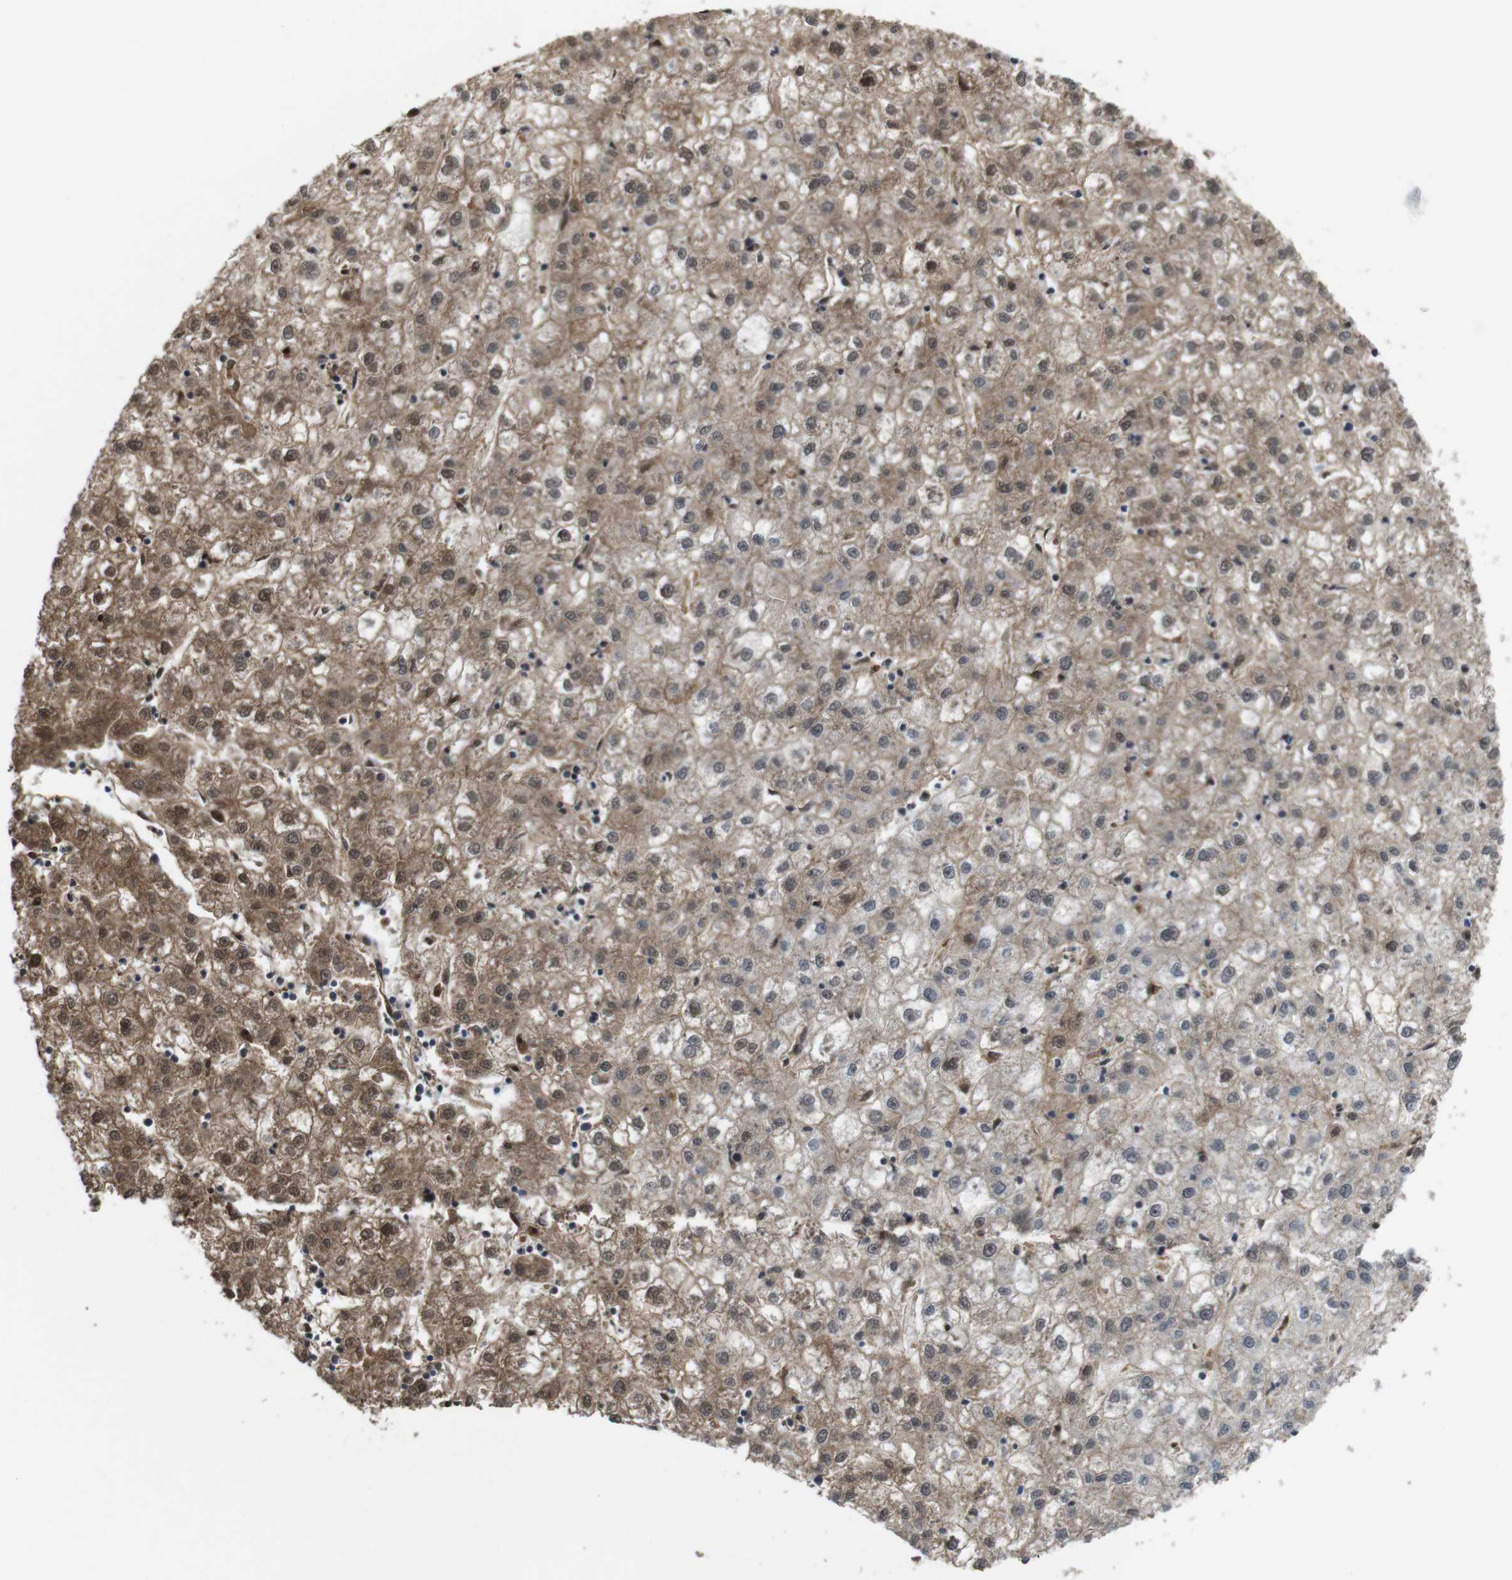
{"staining": {"intensity": "moderate", "quantity": "25%-75%", "location": "cytoplasmic/membranous,nuclear"}, "tissue": "liver cancer", "cell_type": "Tumor cells", "image_type": "cancer", "snomed": [{"axis": "morphology", "description": "Carcinoma, Hepatocellular, NOS"}, {"axis": "topography", "description": "Liver"}], "caption": "Liver hepatocellular carcinoma stained with a protein marker displays moderate staining in tumor cells.", "gene": "YWHAG", "patient": {"sex": "male", "age": 72}}